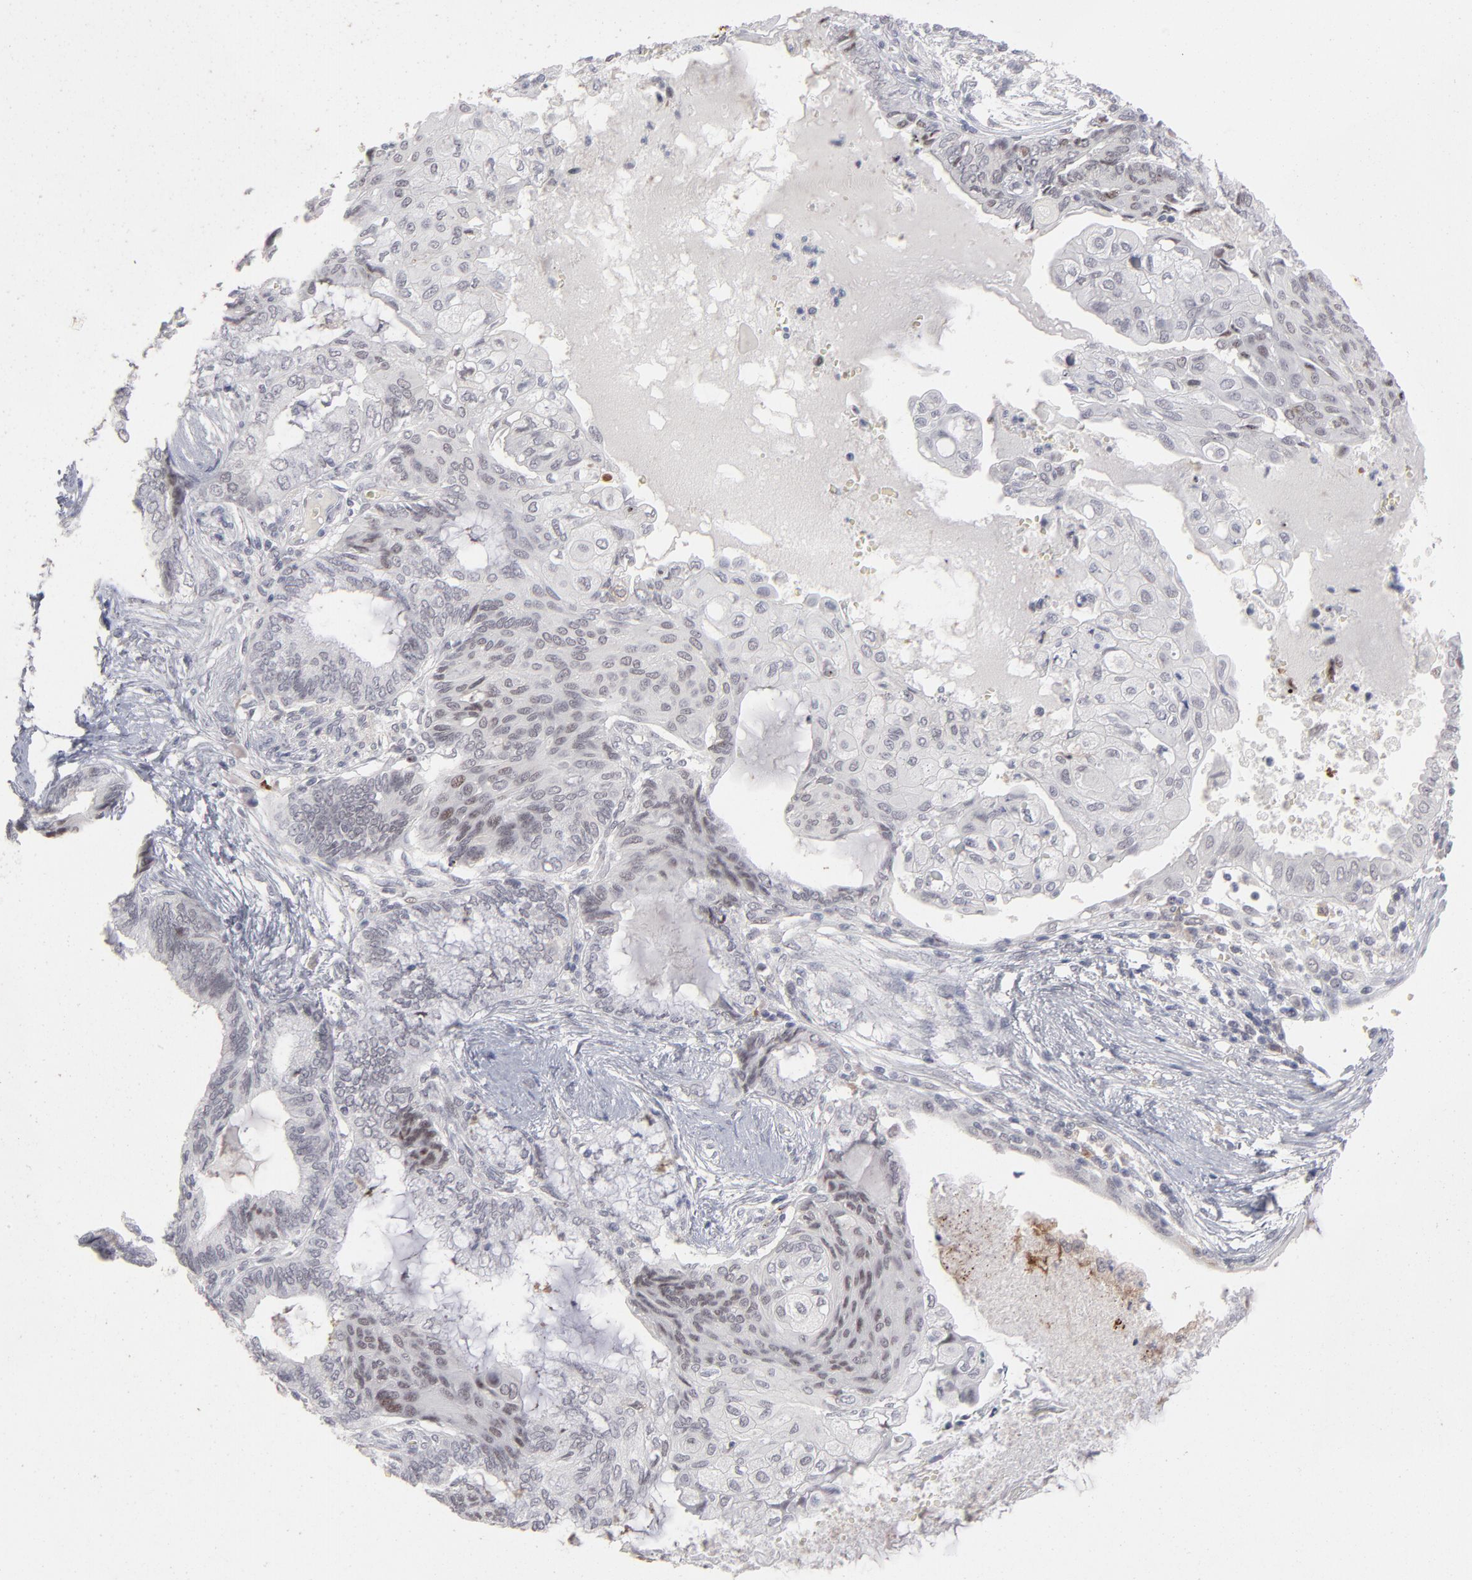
{"staining": {"intensity": "negative", "quantity": "none", "location": "none"}, "tissue": "endometrial cancer", "cell_type": "Tumor cells", "image_type": "cancer", "snomed": [{"axis": "morphology", "description": "Adenocarcinoma, NOS"}, {"axis": "topography", "description": "Endometrium"}], "caption": "Immunohistochemistry of human endometrial cancer (adenocarcinoma) shows no staining in tumor cells. (Brightfield microscopy of DAB IHC at high magnification).", "gene": "CCR2", "patient": {"sex": "female", "age": 79}}